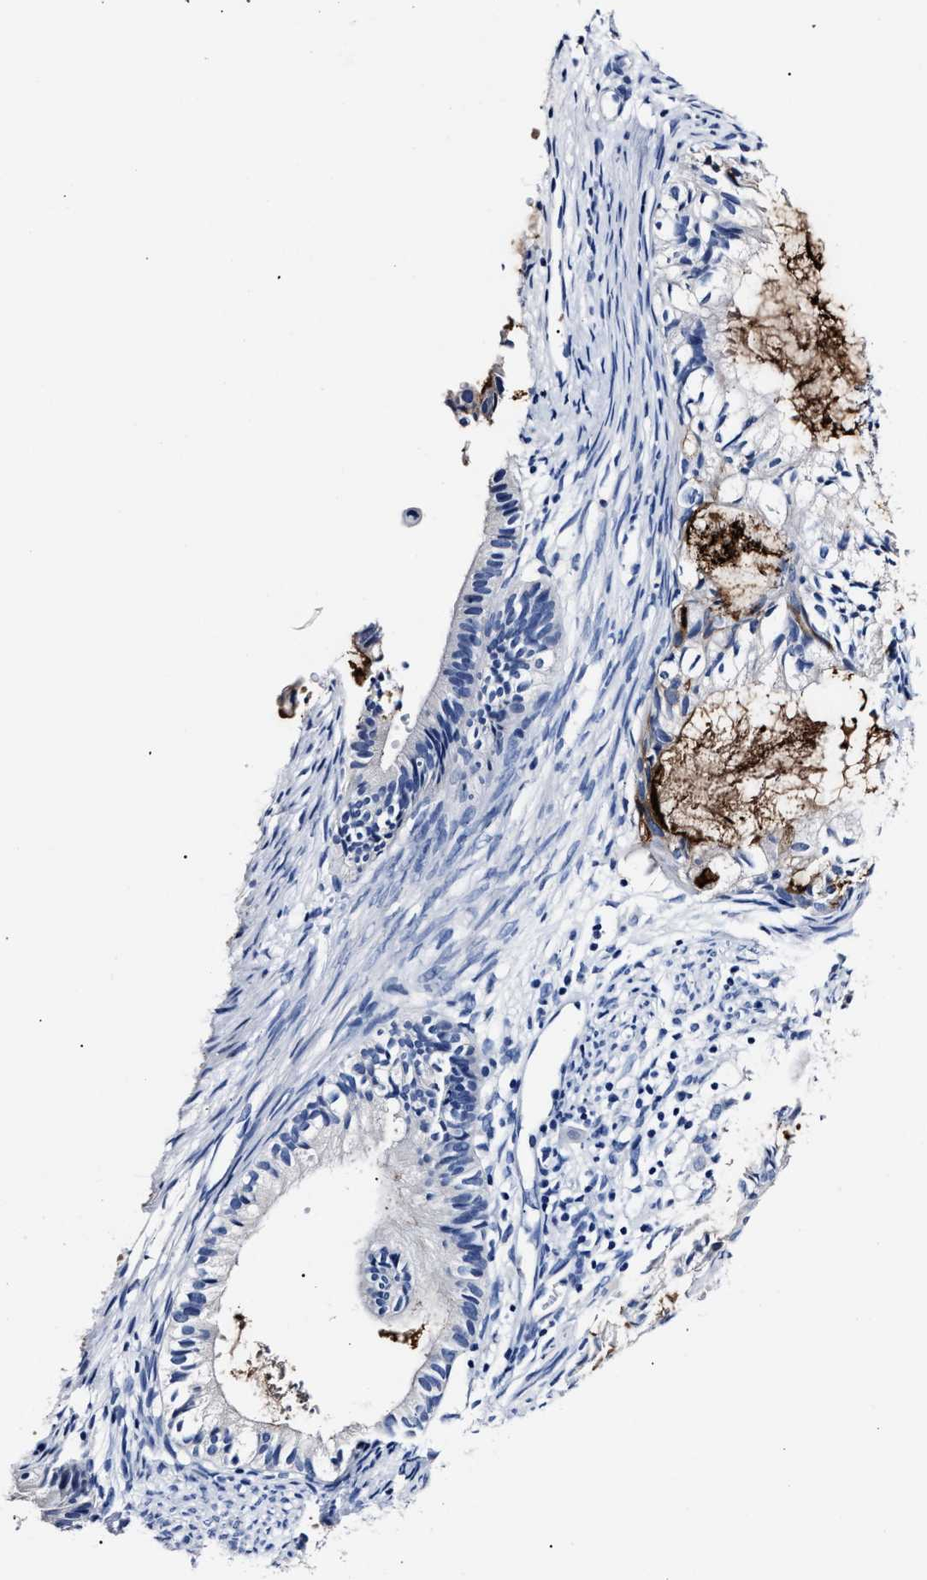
{"staining": {"intensity": "strong", "quantity": "<25%", "location": "cytoplasmic/membranous"}, "tissue": "cervical cancer", "cell_type": "Tumor cells", "image_type": "cancer", "snomed": [{"axis": "morphology", "description": "Normal tissue, NOS"}, {"axis": "morphology", "description": "Adenocarcinoma, NOS"}, {"axis": "topography", "description": "Cervix"}, {"axis": "topography", "description": "Endometrium"}], "caption": "Cervical cancer stained with DAB immunohistochemistry (IHC) shows medium levels of strong cytoplasmic/membranous staining in approximately <25% of tumor cells.", "gene": "ALPG", "patient": {"sex": "female", "age": 86}}